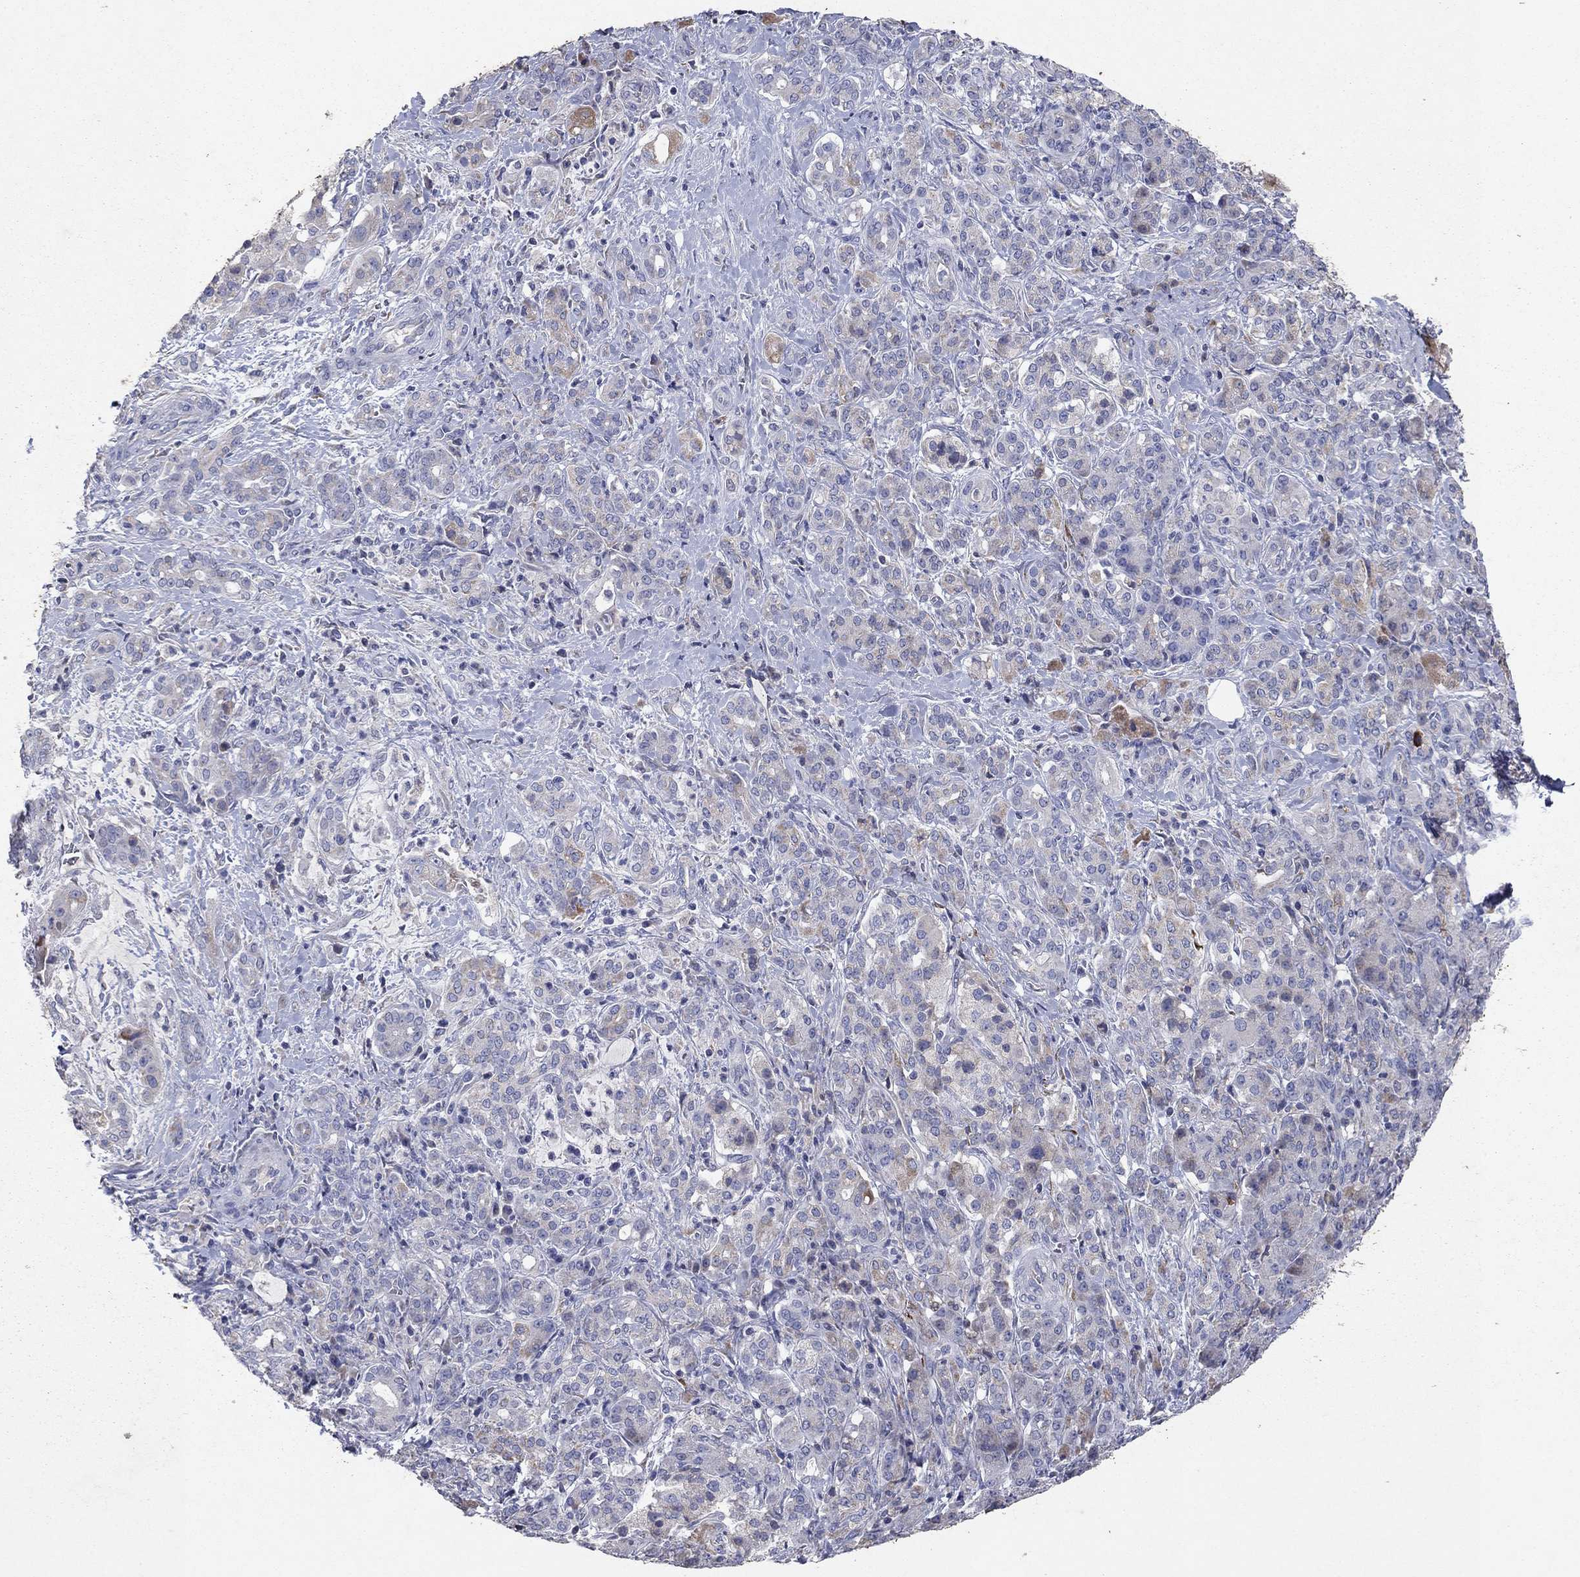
{"staining": {"intensity": "strong", "quantity": "<25%", "location": "cytoplasmic/membranous"}, "tissue": "pancreatic cancer", "cell_type": "Tumor cells", "image_type": "cancer", "snomed": [{"axis": "morphology", "description": "Normal tissue, NOS"}, {"axis": "morphology", "description": "Inflammation, NOS"}, {"axis": "morphology", "description": "Adenocarcinoma, NOS"}, {"axis": "topography", "description": "Pancreas"}], "caption": "Tumor cells display medium levels of strong cytoplasmic/membranous expression in about <25% of cells in adenocarcinoma (pancreatic). The protein of interest is shown in brown color, while the nuclei are stained blue.", "gene": "PTGDS", "patient": {"sex": "male", "age": 57}}